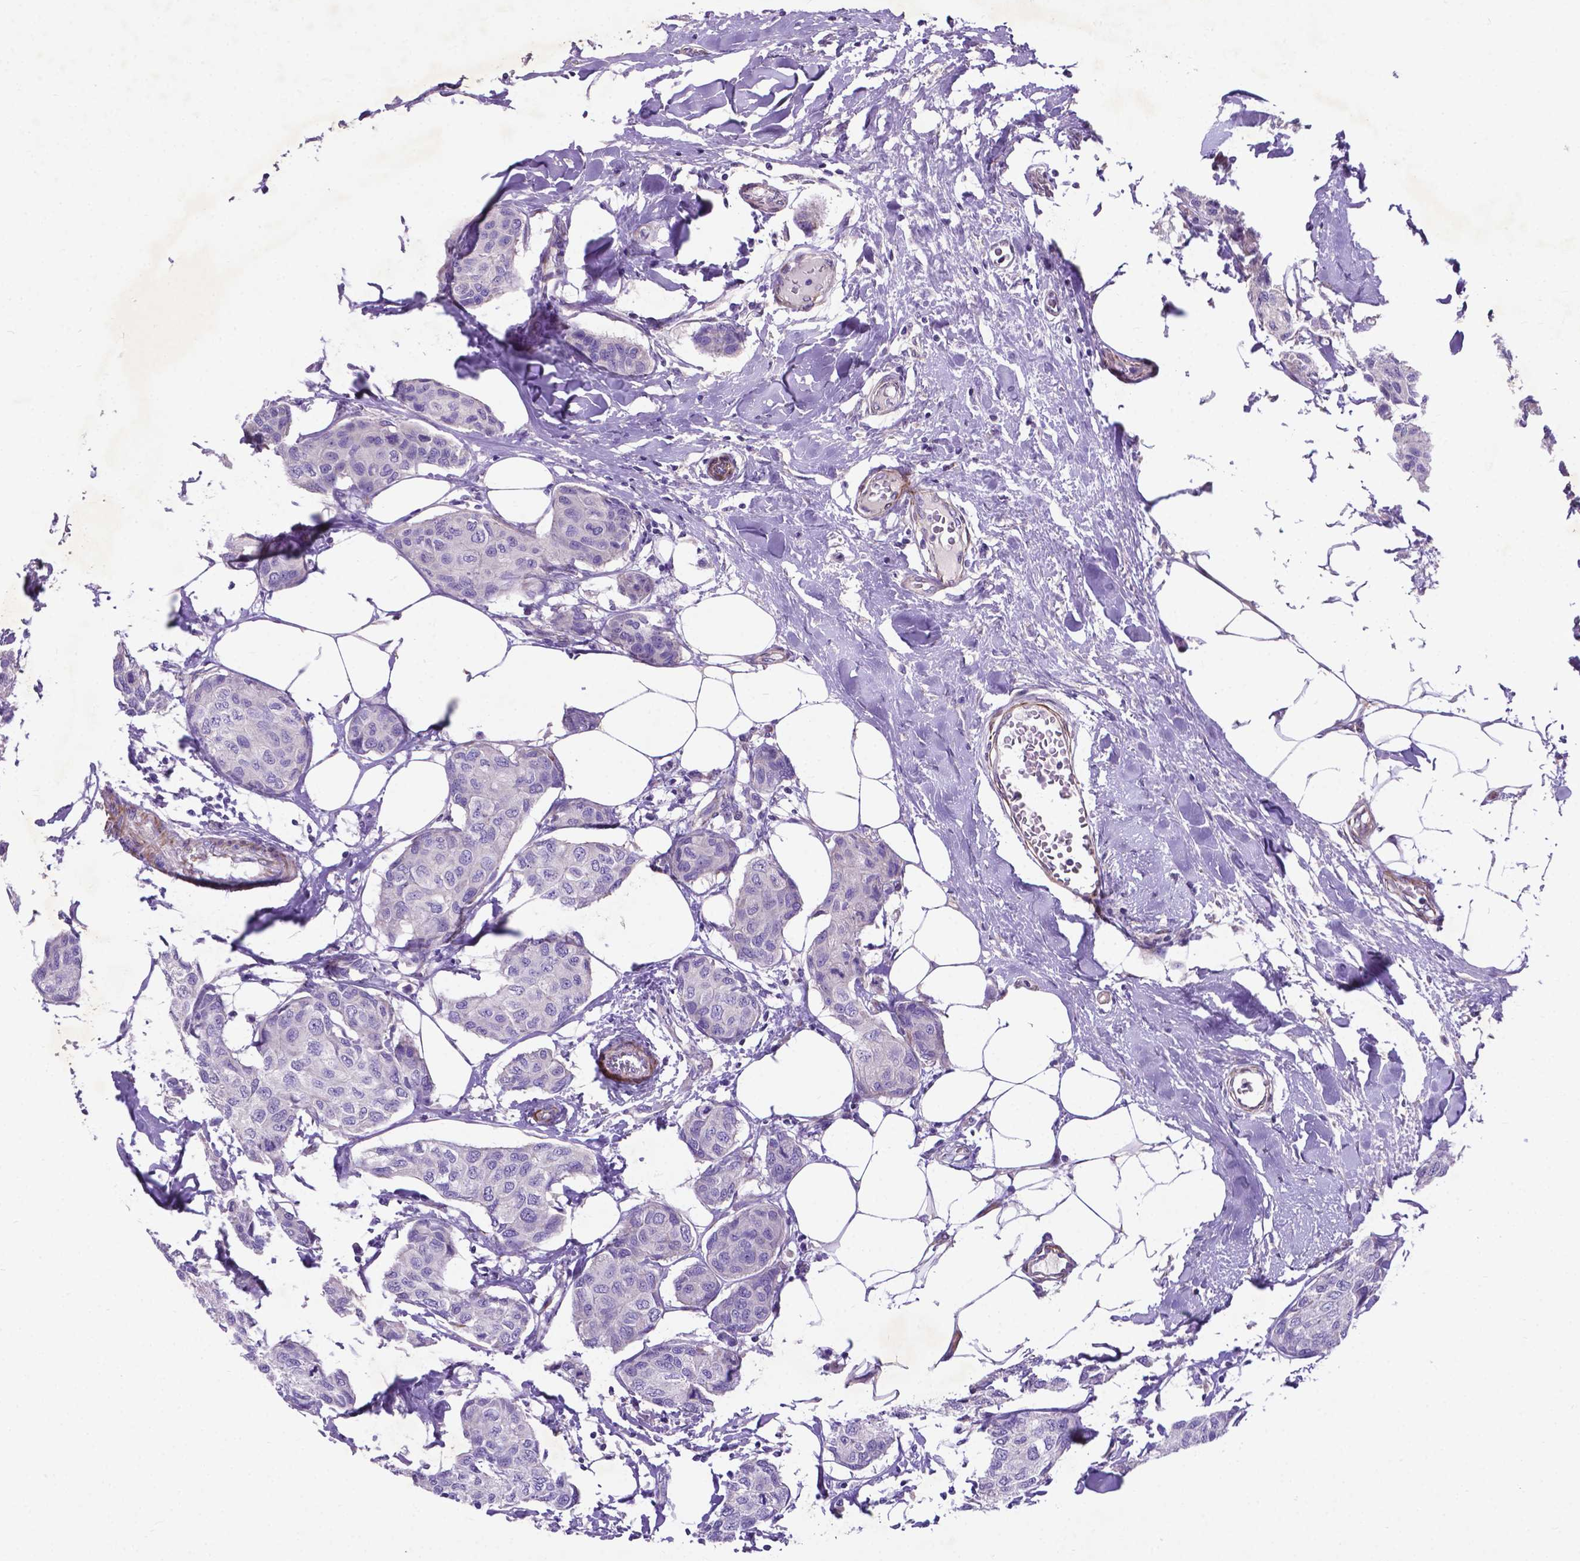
{"staining": {"intensity": "negative", "quantity": "none", "location": "none"}, "tissue": "breast cancer", "cell_type": "Tumor cells", "image_type": "cancer", "snomed": [{"axis": "morphology", "description": "Duct carcinoma"}, {"axis": "topography", "description": "Breast"}], "caption": "Human breast cancer stained for a protein using IHC shows no staining in tumor cells.", "gene": "PFKFB4", "patient": {"sex": "female", "age": 80}}